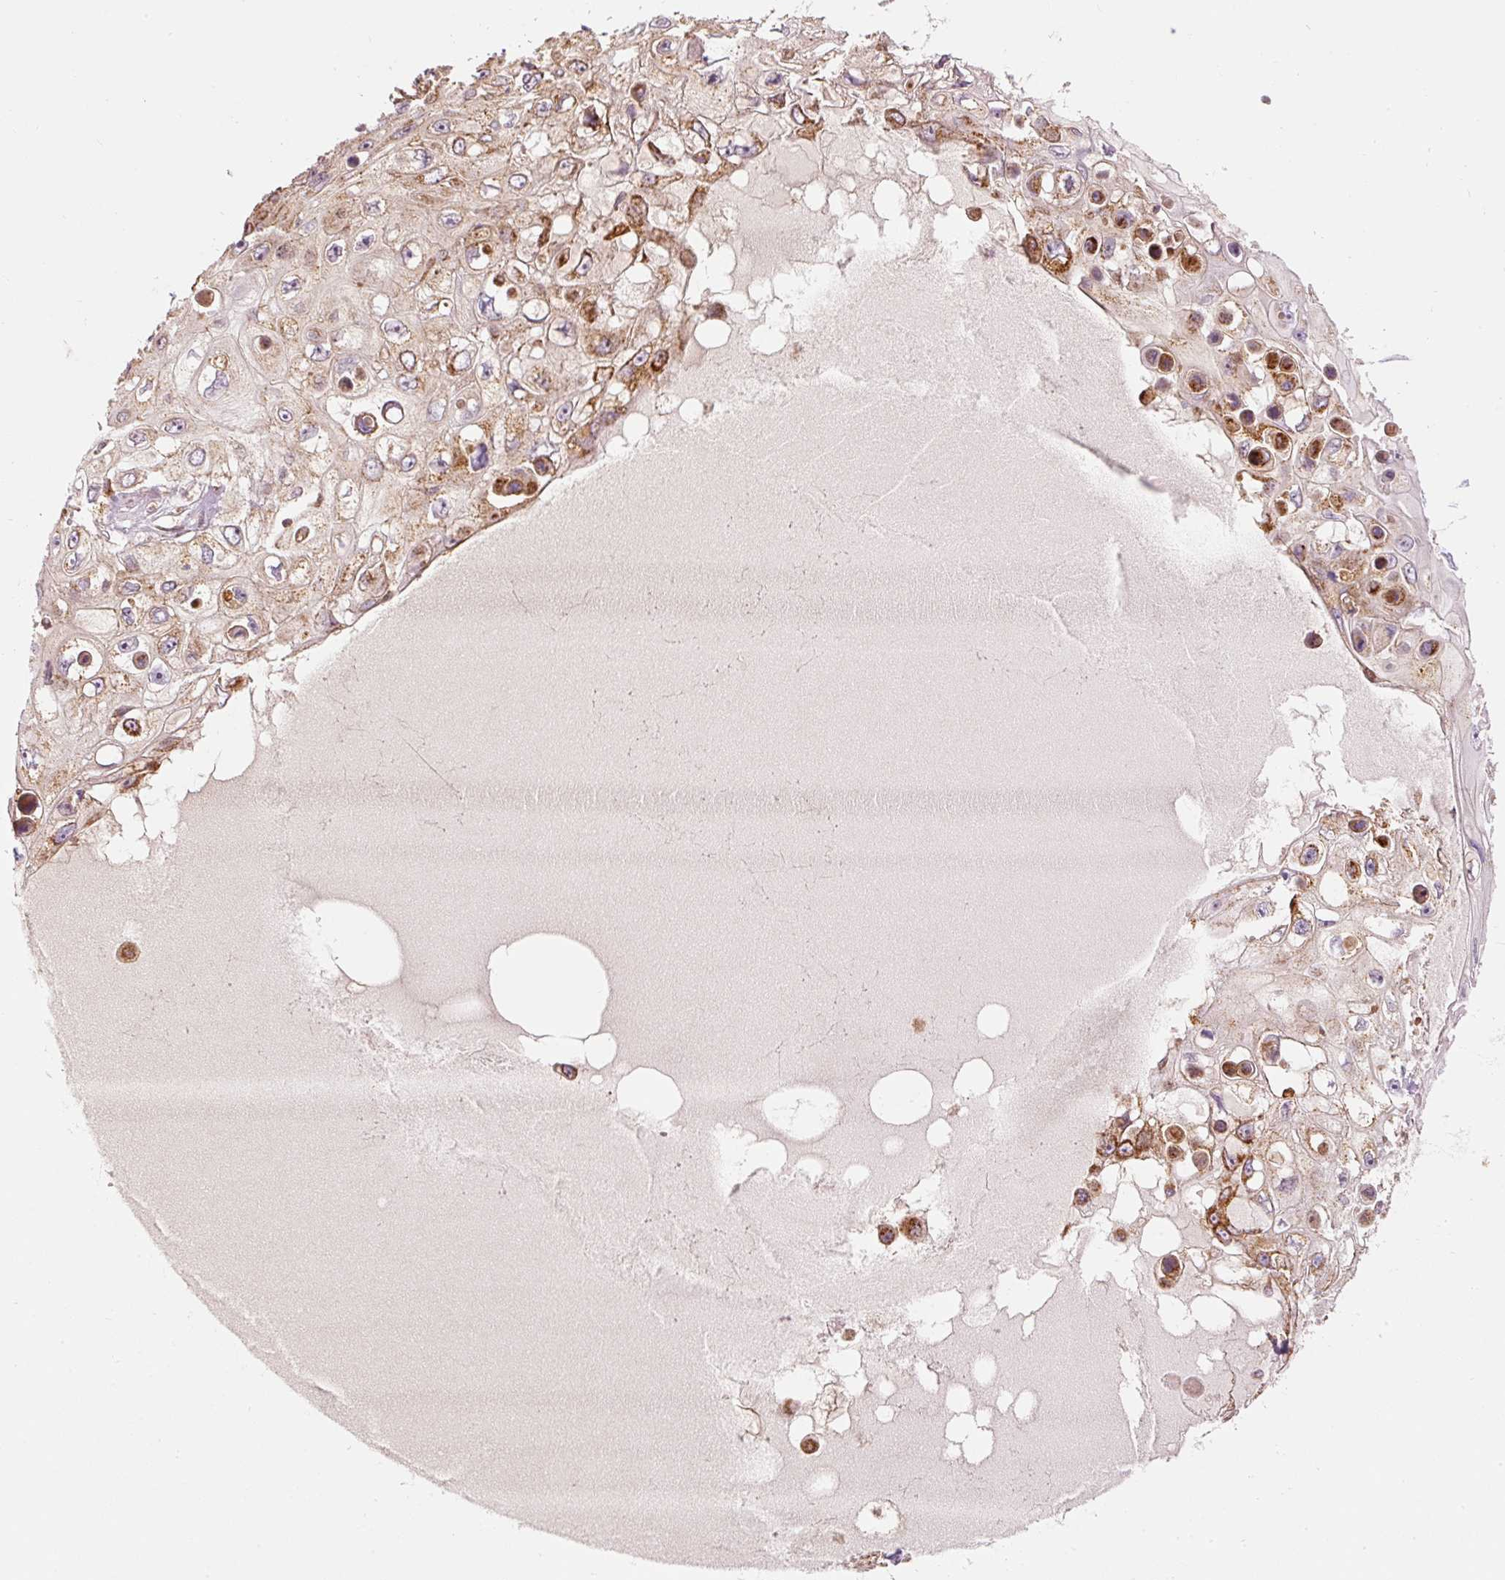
{"staining": {"intensity": "moderate", "quantity": ">75%", "location": "cytoplasmic/membranous"}, "tissue": "skin cancer", "cell_type": "Tumor cells", "image_type": "cancer", "snomed": [{"axis": "morphology", "description": "Squamous cell carcinoma, NOS"}, {"axis": "topography", "description": "Skin"}], "caption": "High-power microscopy captured an immunohistochemistry (IHC) micrograph of skin cancer, revealing moderate cytoplasmic/membranous staining in about >75% of tumor cells. Nuclei are stained in blue.", "gene": "ADCY4", "patient": {"sex": "male", "age": 82}}